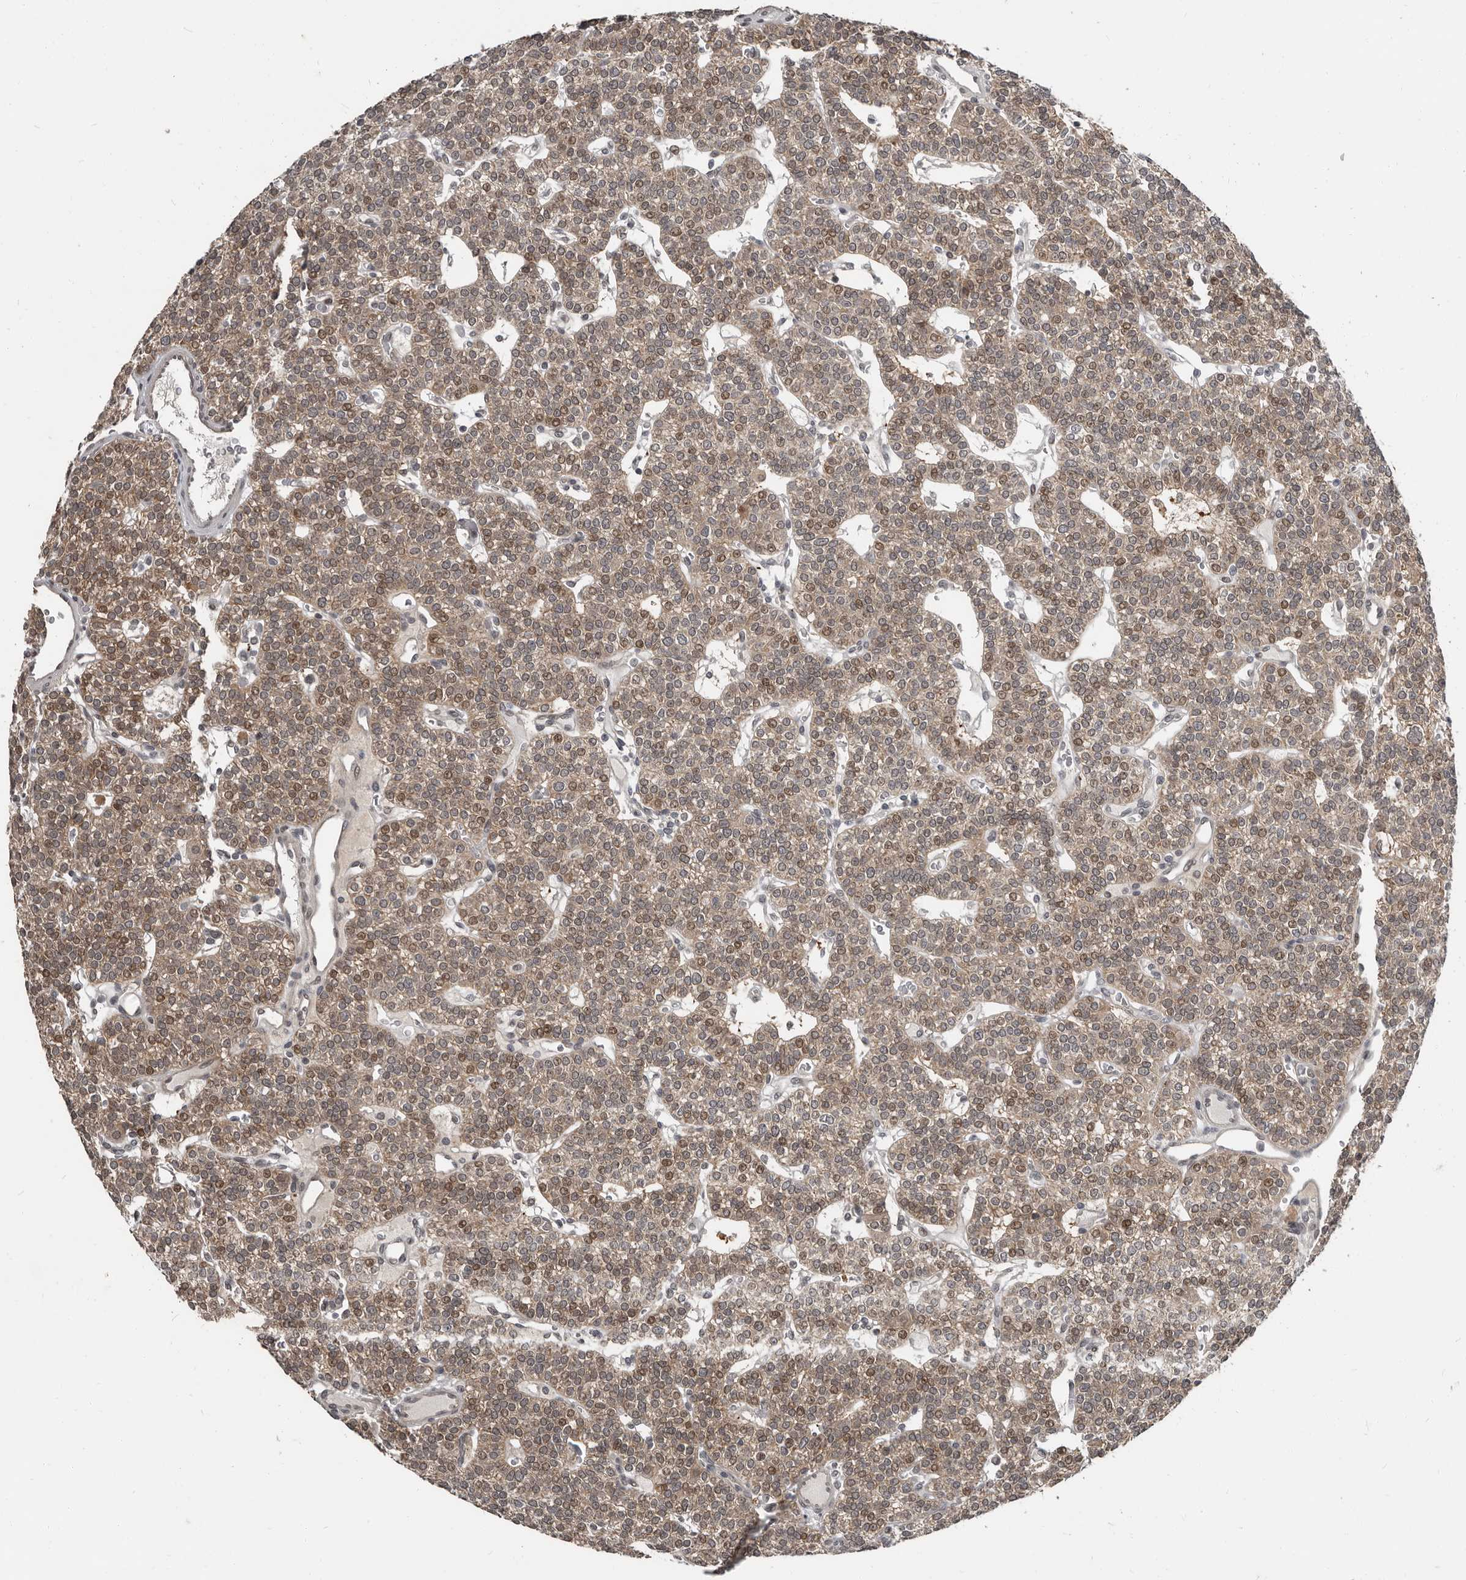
{"staining": {"intensity": "weak", "quantity": "25%-75%", "location": "cytoplasmic/membranous,nuclear"}, "tissue": "parathyroid gland", "cell_type": "Glandular cells", "image_type": "normal", "snomed": [{"axis": "morphology", "description": "Normal tissue, NOS"}, {"axis": "topography", "description": "Parathyroid gland"}], "caption": "Immunohistochemistry photomicrograph of unremarkable parathyroid gland stained for a protein (brown), which shows low levels of weak cytoplasmic/membranous,nuclear expression in about 25%-75% of glandular cells.", "gene": "APOL6", "patient": {"sex": "male", "age": 83}}